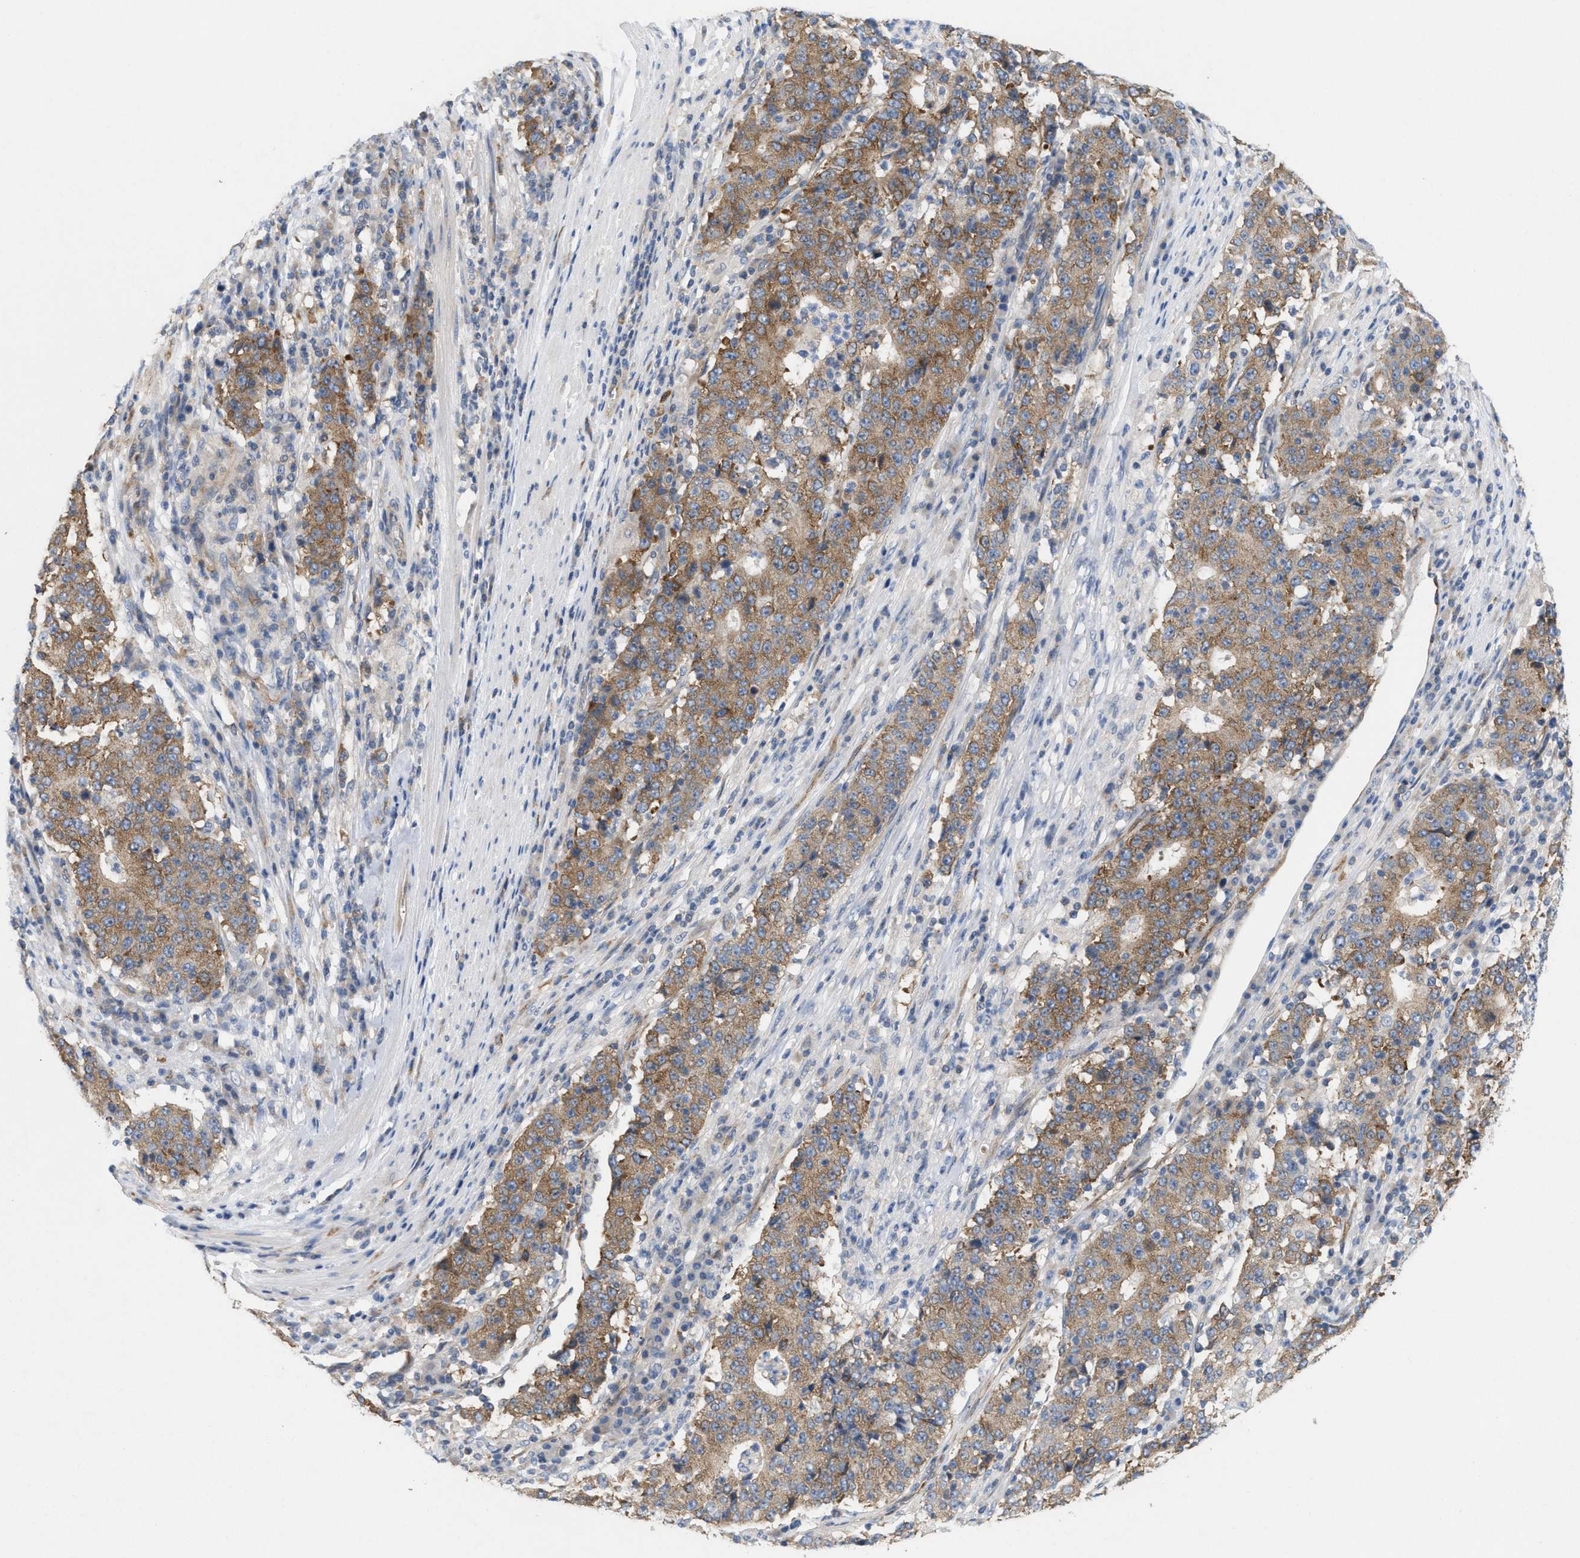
{"staining": {"intensity": "moderate", "quantity": ">75%", "location": "cytoplasmic/membranous"}, "tissue": "stomach cancer", "cell_type": "Tumor cells", "image_type": "cancer", "snomed": [{"axis": "morphology", "description": "Adenocarcinoma, NOS"}, {"axis": "topography", "description": "Stomach"}], "caption": "Immunohistochemical staining of human adenocarcinoma (stomach) reveals moderate cytoplasmic/membranous protein positivity in approximately >75% of tumor cells.", "gene": "UBAP2", "patient": {"sex": "male", "age": 59}}